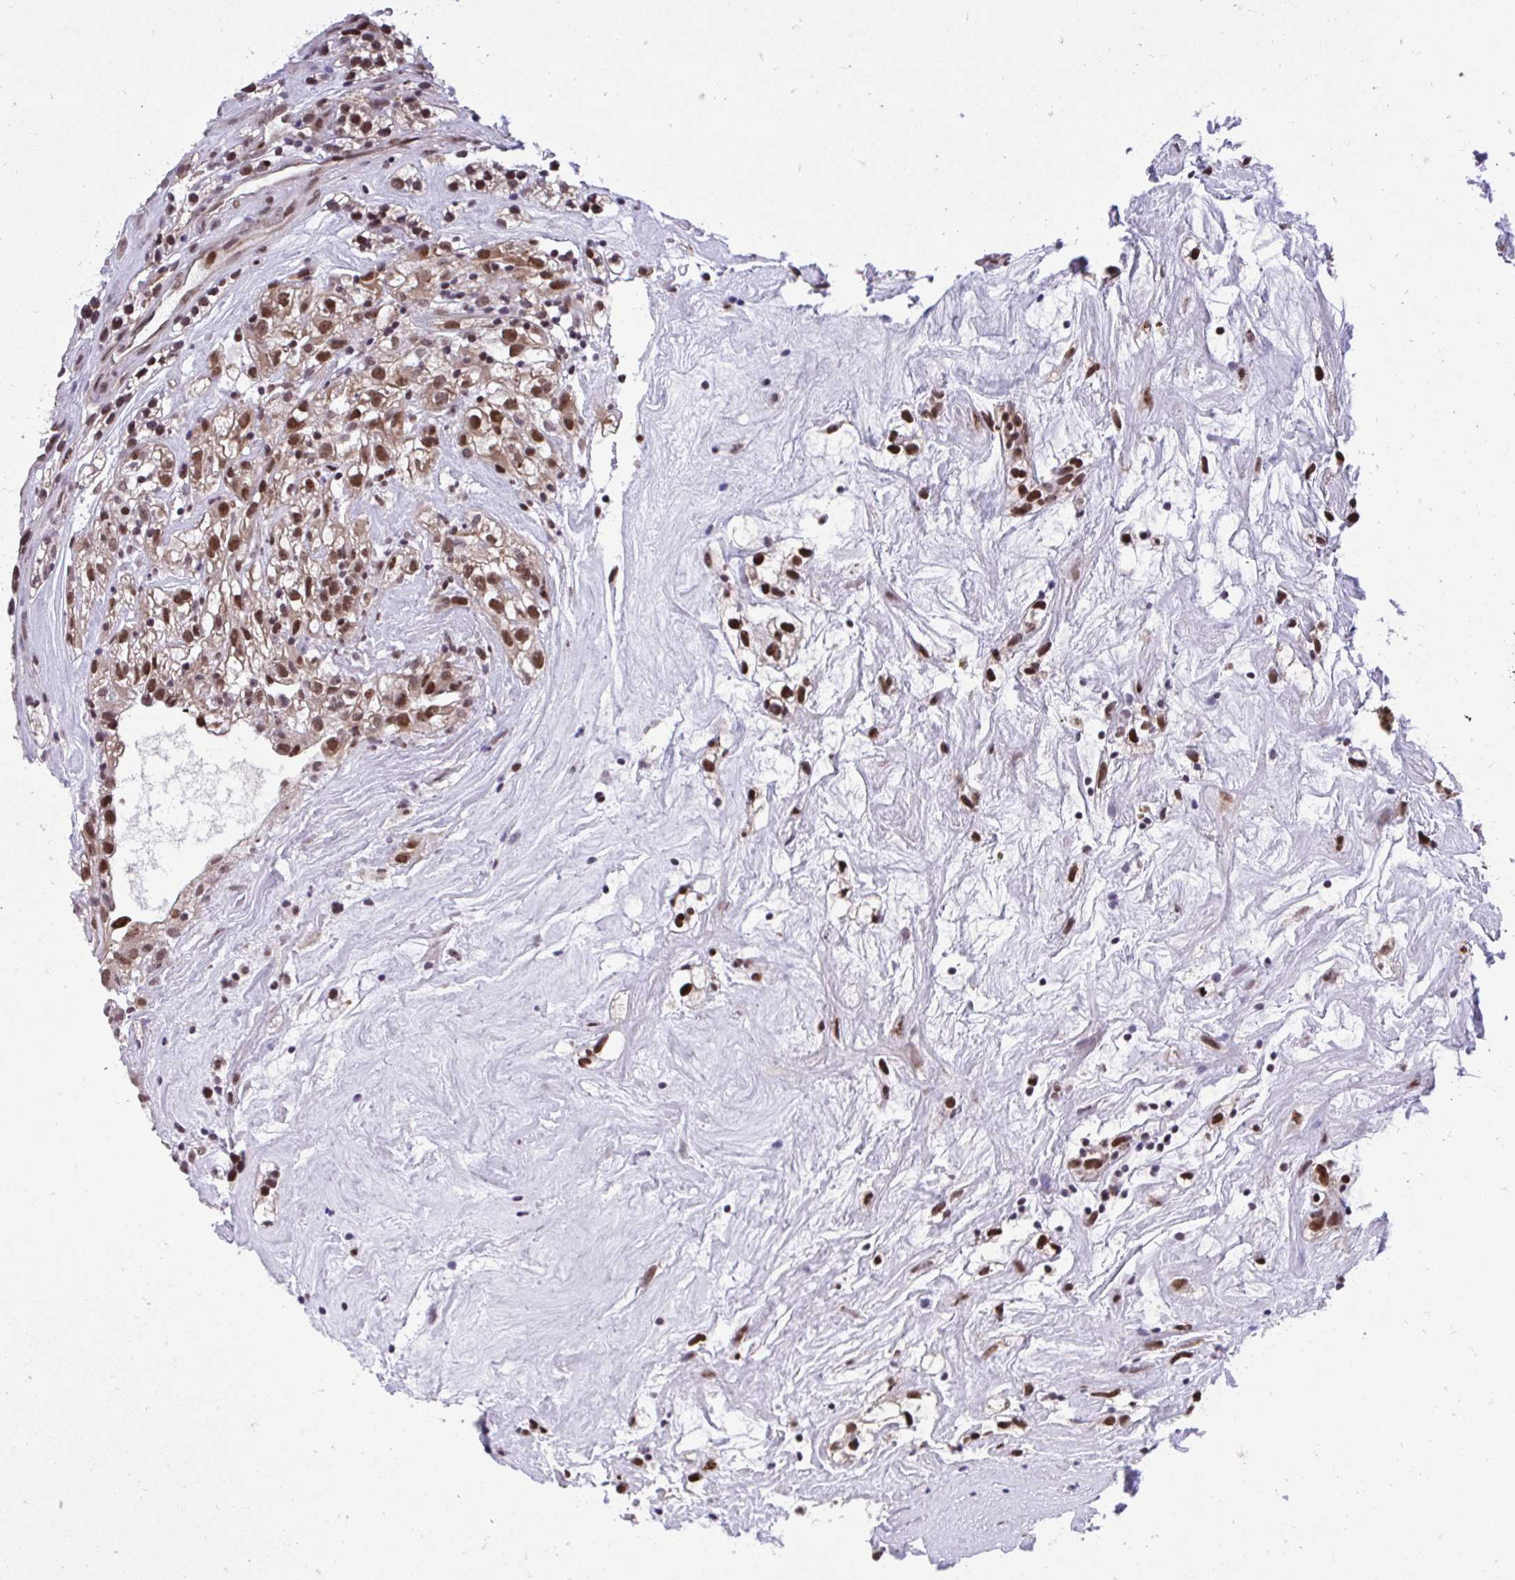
{"staining": {"intensity": "strong", "quantity": ">75%", "location": "cytoplasmic/membranous,nuclear"}, "tissue": "renal cancer", "cell_type": "Tumor cells", "image_type": "cancer", "snomed": [{"axis": "morphology", "description": "Adenocarcinoma, NOS"}, {"axis": "topography", "description": "Kidney"}], "caption": "Human adenocarcinoma (renal) stained with a protein marker exhibits strong staining in tumor cells.", "gene": "HOXA4", "patient": {"sex": "female", "age": 57}}